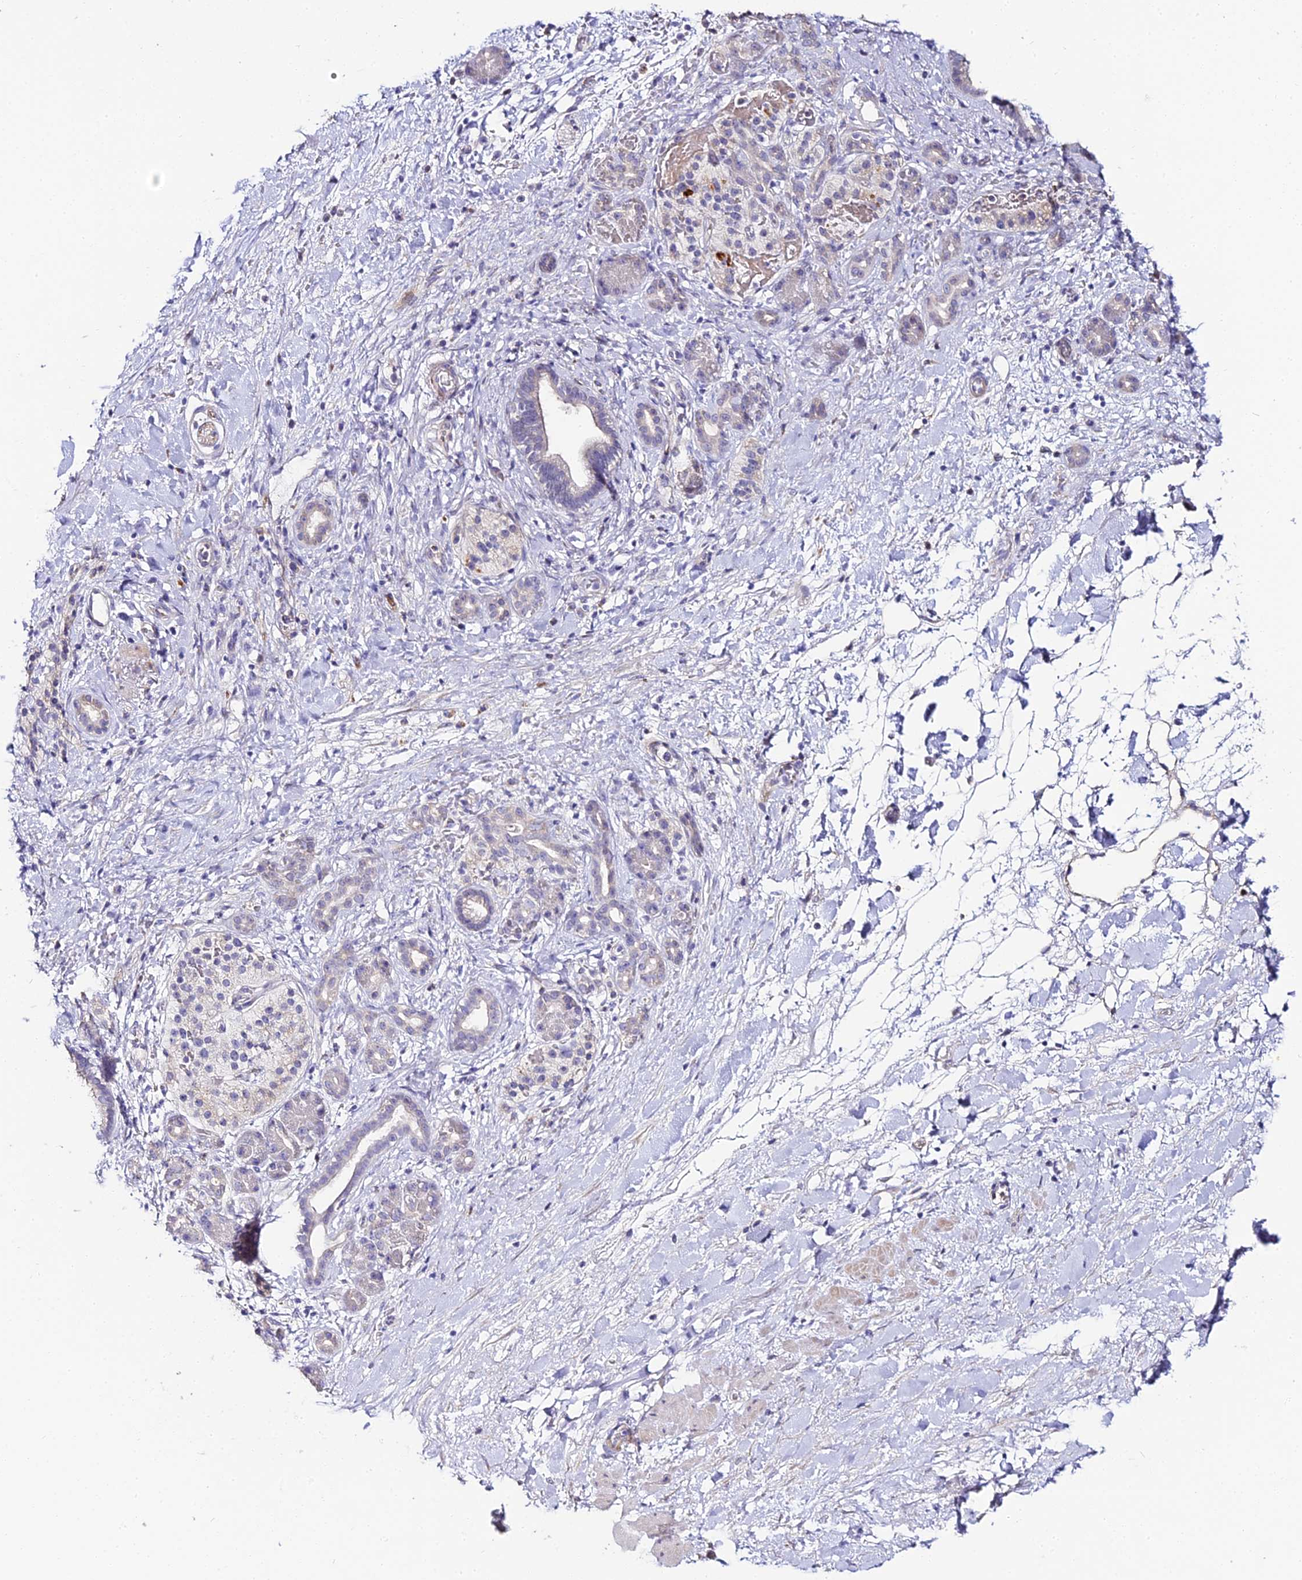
{"staining": {"intensity": "negative", "quantity": "none", "location": "none"}, "tissue": "pancreatic cancer", "cell_type": "Tumor cells", "image_type": "cancer", "snomed": [{"axis": "morphology", "description": "Normal tissue, NOS"}, {"axis": "morphology", "description": "Adenocarcinoma, NOS"}, {"axis": "topography", "description": "Pancreas"}, {"axis": "topography", "description": "Peripheral nerve tissue"}], "caption": "Tumor cells are negative for brown protein staining in pancreatic cancer (adenocarcinoma). Brightfield microscopy of IHC stained with DAB (3,3'-diaminobenzidine) (brown) and hematoxylin (blue), captured at high magnification.", "gene": "ALPG", "patient": {"sex": "female", "age": 77}}